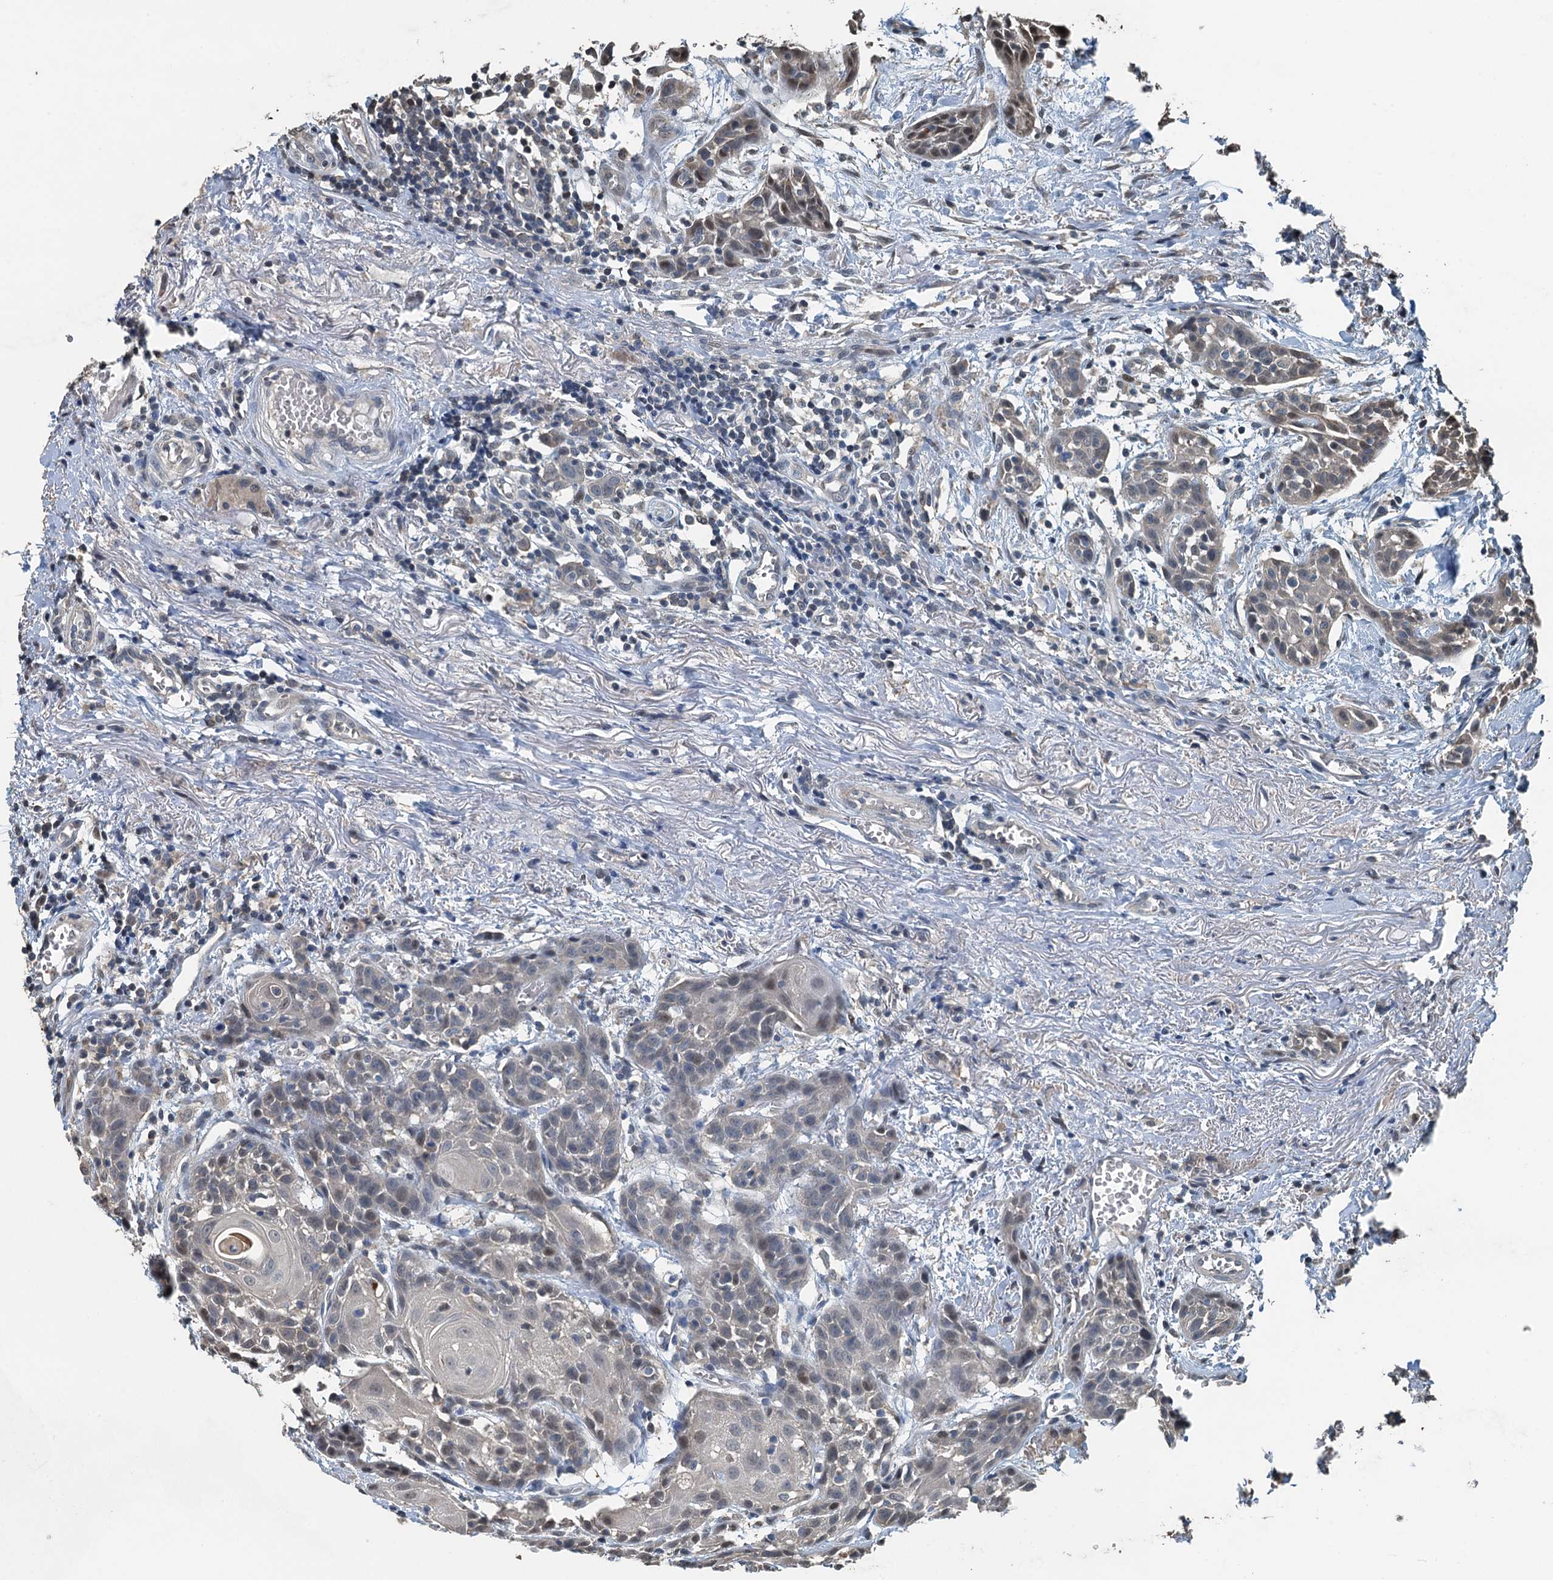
{"staining": {"intensity": "negative", "quantity": "none", "location": "none"}, "tissue": "head and neck cancer", "cell_type": "Tumor cells", "image_type": "cancer", "snomed": [{"axis": "morphology", "description": "Squamous cell carcinoma, NOS"}, {"axis": "topography", "description": "Oral tissue"}, {"axis": "topography", "description": "Head-Neck"}], "caption": "There is no significant expression in tumor cells of head and neck cancer (squamous cell carcinoma).", "gene": "PIGN", "patient": {"sex": "female", "age": 50}}